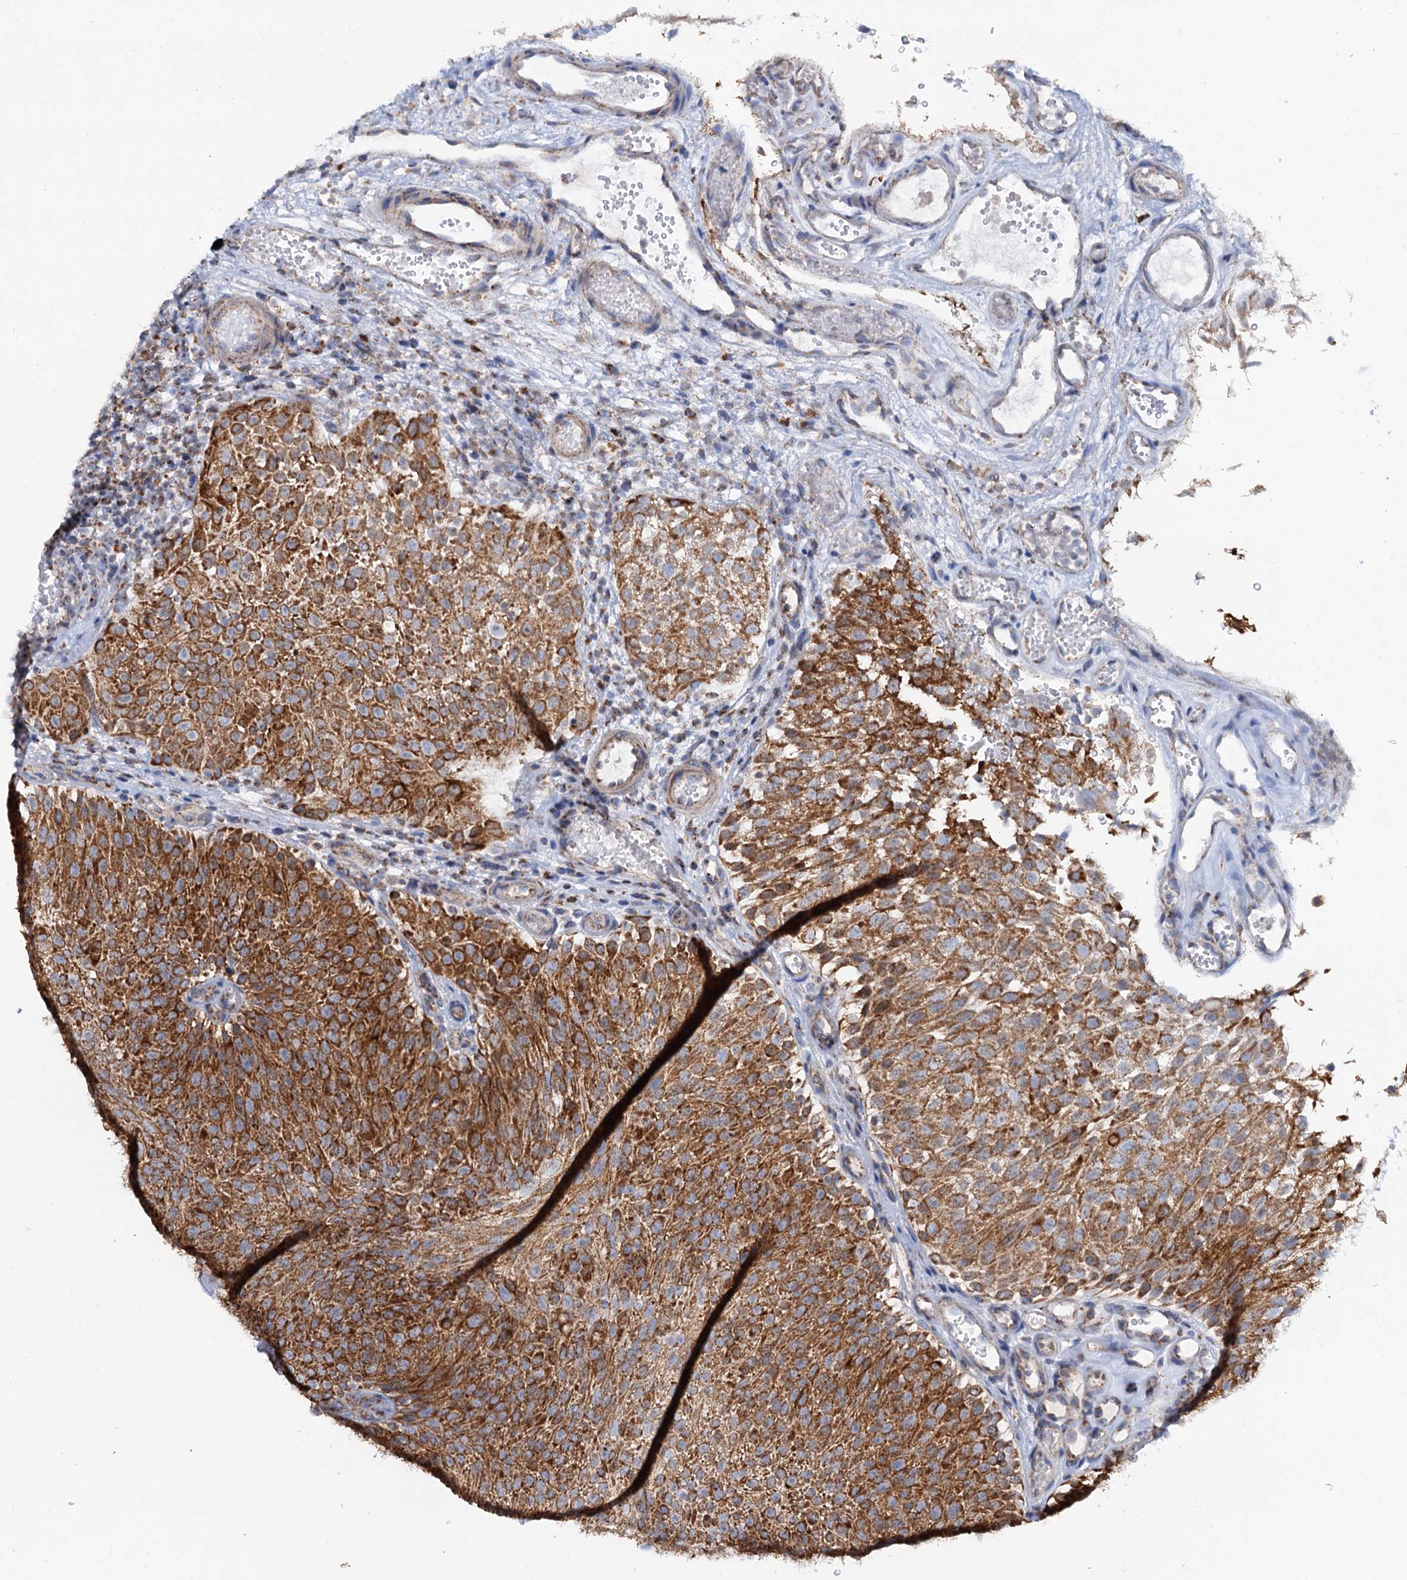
{"staining": {"intensity": "strong", "quantity": ">75%", "location": "cytoplasmic/membranous"}, "tissue": "urothelial cancer", "cell_type": "Tumor cells", "image_type": "cancer", "snomed": [{"axis": "morphology", "description": "Urothelial carcinoma, Low grade"}, {"axis": "topography", "description": "Urinary bladder"}], "caption": "Approximately >75% of tumor cells in urothelial carcinoma (low-grade) demonstrate strong cytoplasmic/membranous protein expression as visualized by brown immunohistochemical staining.", "gene": "C2CD3", "patient": {"sex": "male", "age": 78}}